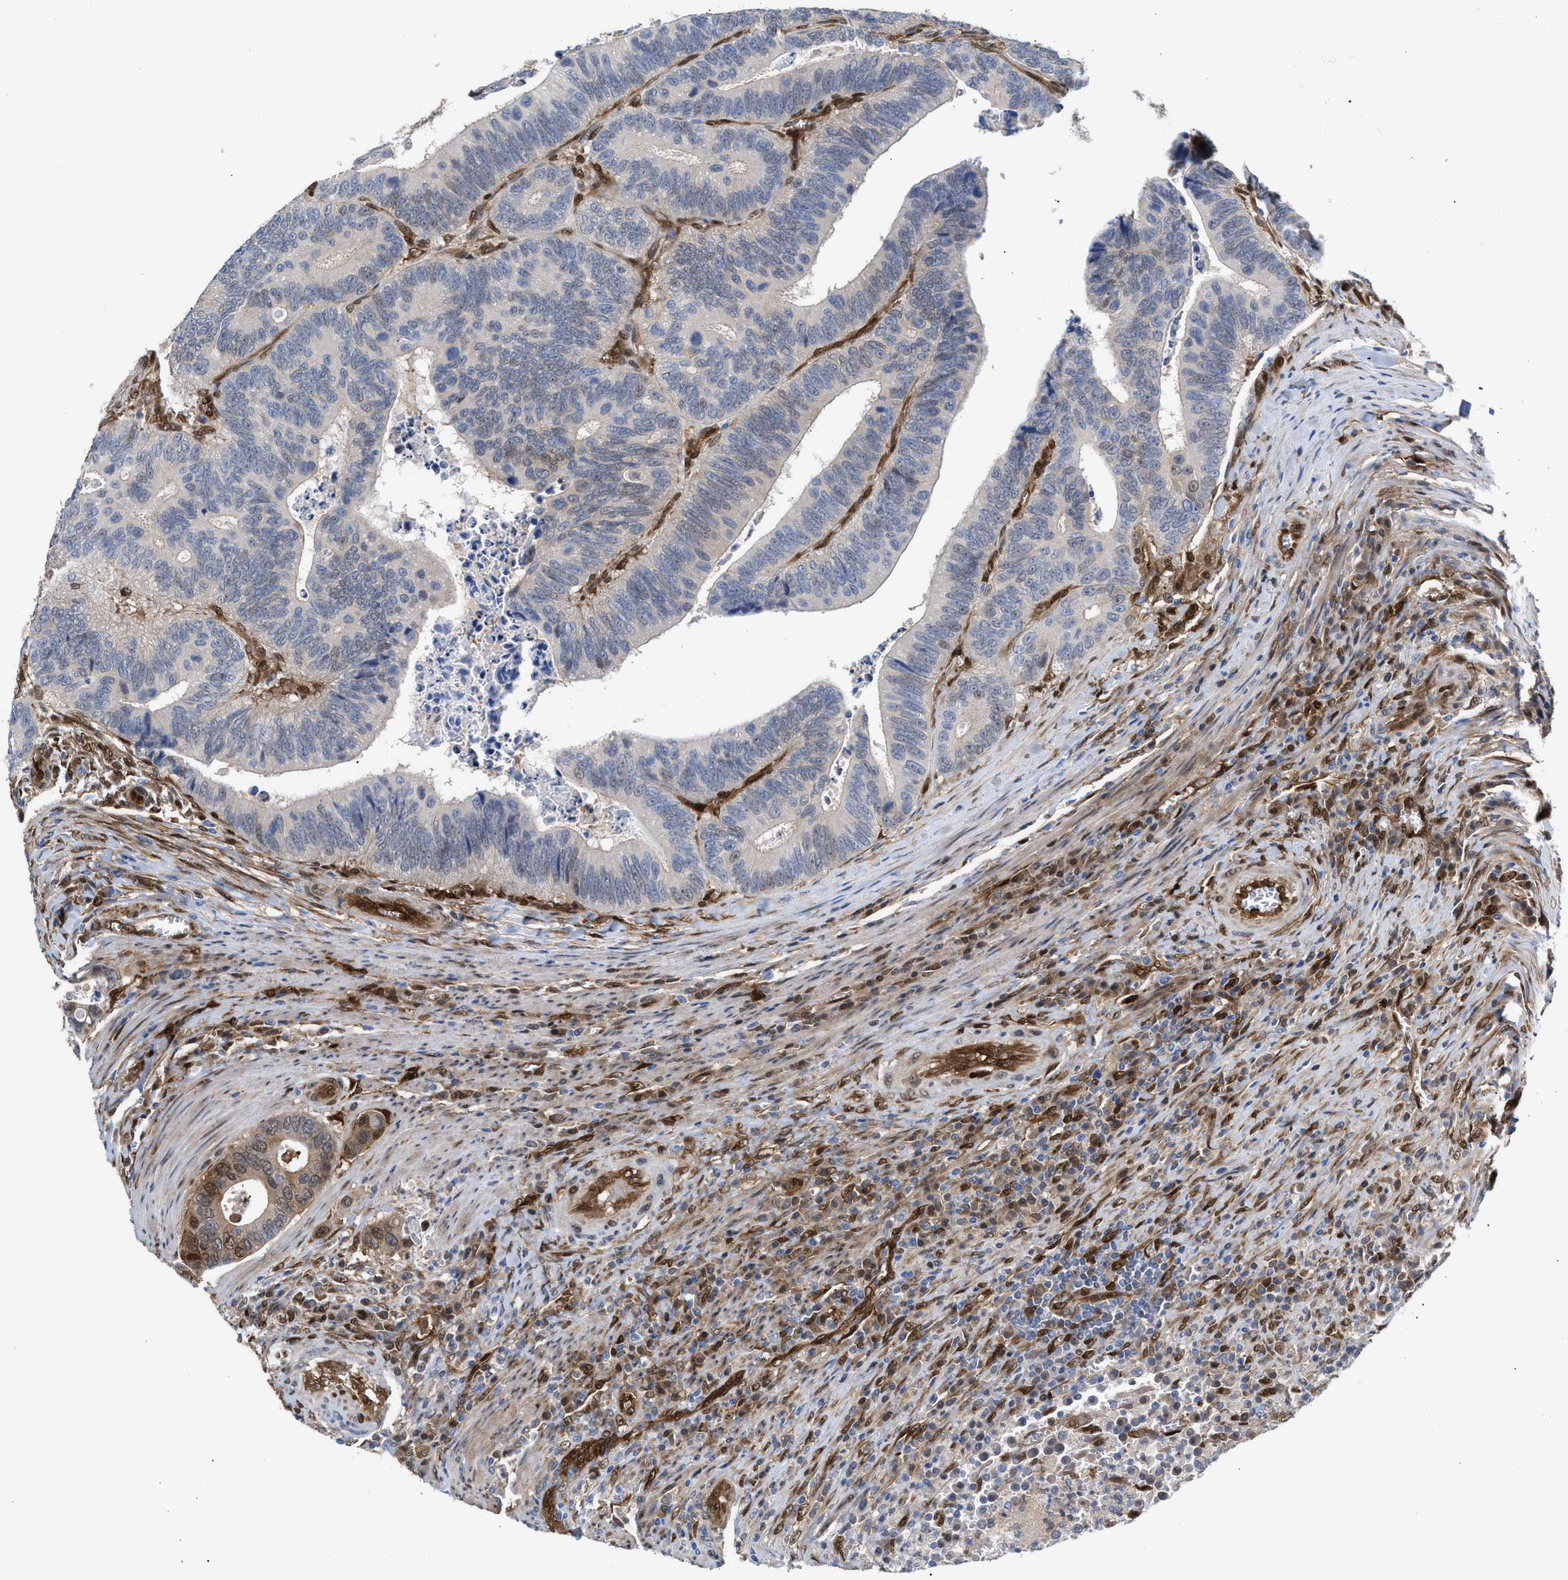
{"staining": {"intensity": "negative", "quantity": "none", "location": "none"}, "tissue": "colorectal cancer", "cell_type": "Tumor cells", "image_type": "cancer", "snomed": [{"axis": "morphology", "description": "Inflammation, NOS"}, {"axis": "morphology", "description": "Adenocarcinoma, NOS"}, {"axis": "topography", "description": "Colon"}], "caption": "A photomicrograph of human colorectal cancer (adenocarcinoma) is negative for staining in tumor cells.", "gene": "TP53I3", "patient": {"sex": "male", "age": 72}}